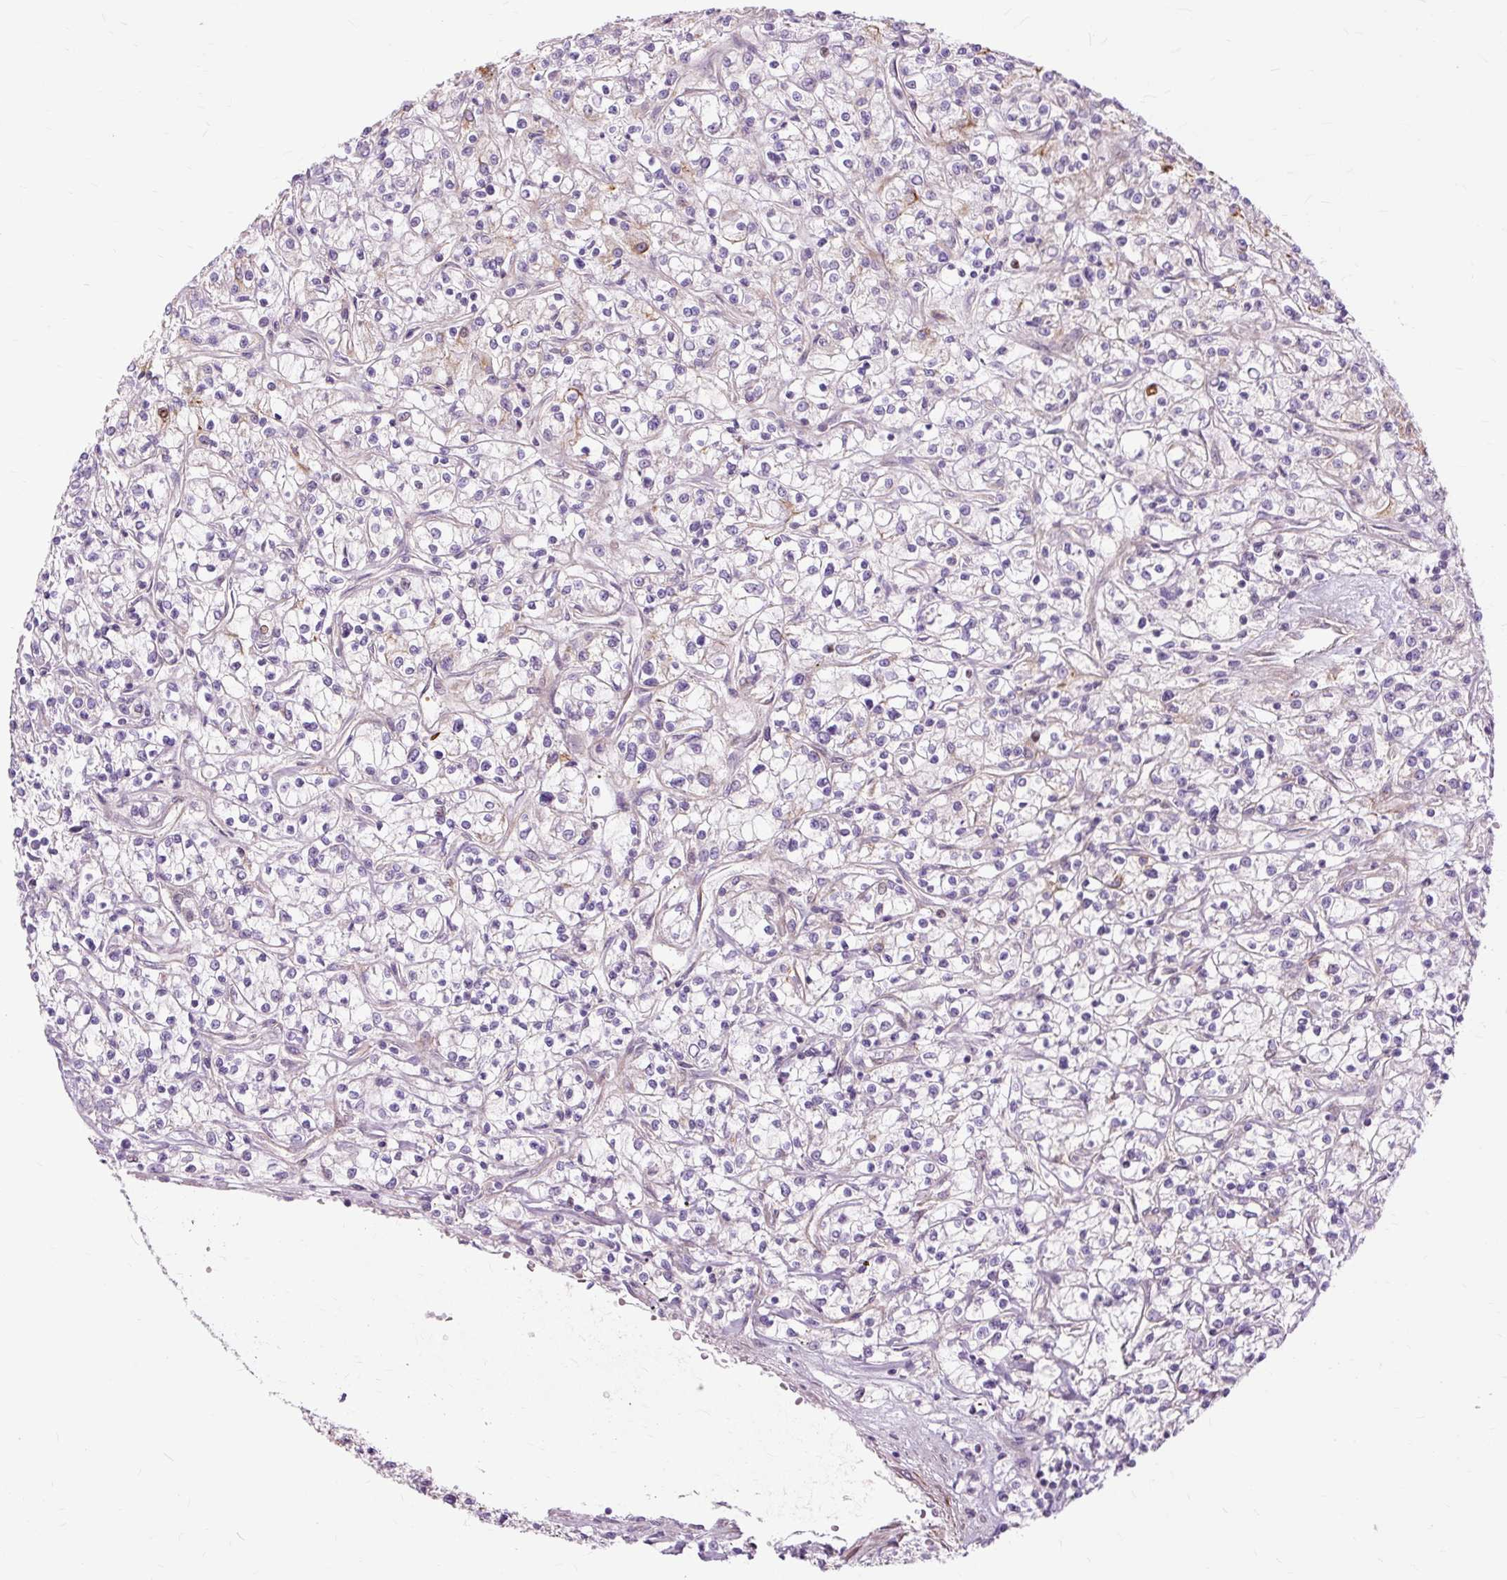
{"staining": {"intensity": "negative", "quantity": "none", "location": "none"}, "tissue": "renal cancer", "cell_type": "Tumor cells", "image_type": "cancer", "snomed": [{"axis": "morphology", "description": "Adenocarcinoma, NOS"}, {"axis": "topography", "description": "Kidney"}], "caption": "Tumor cells show no significant expression in renal cancer (adenocarcinoma).", "gene": "DCTN4", "patient": {"sex": "female", "age": 59}}